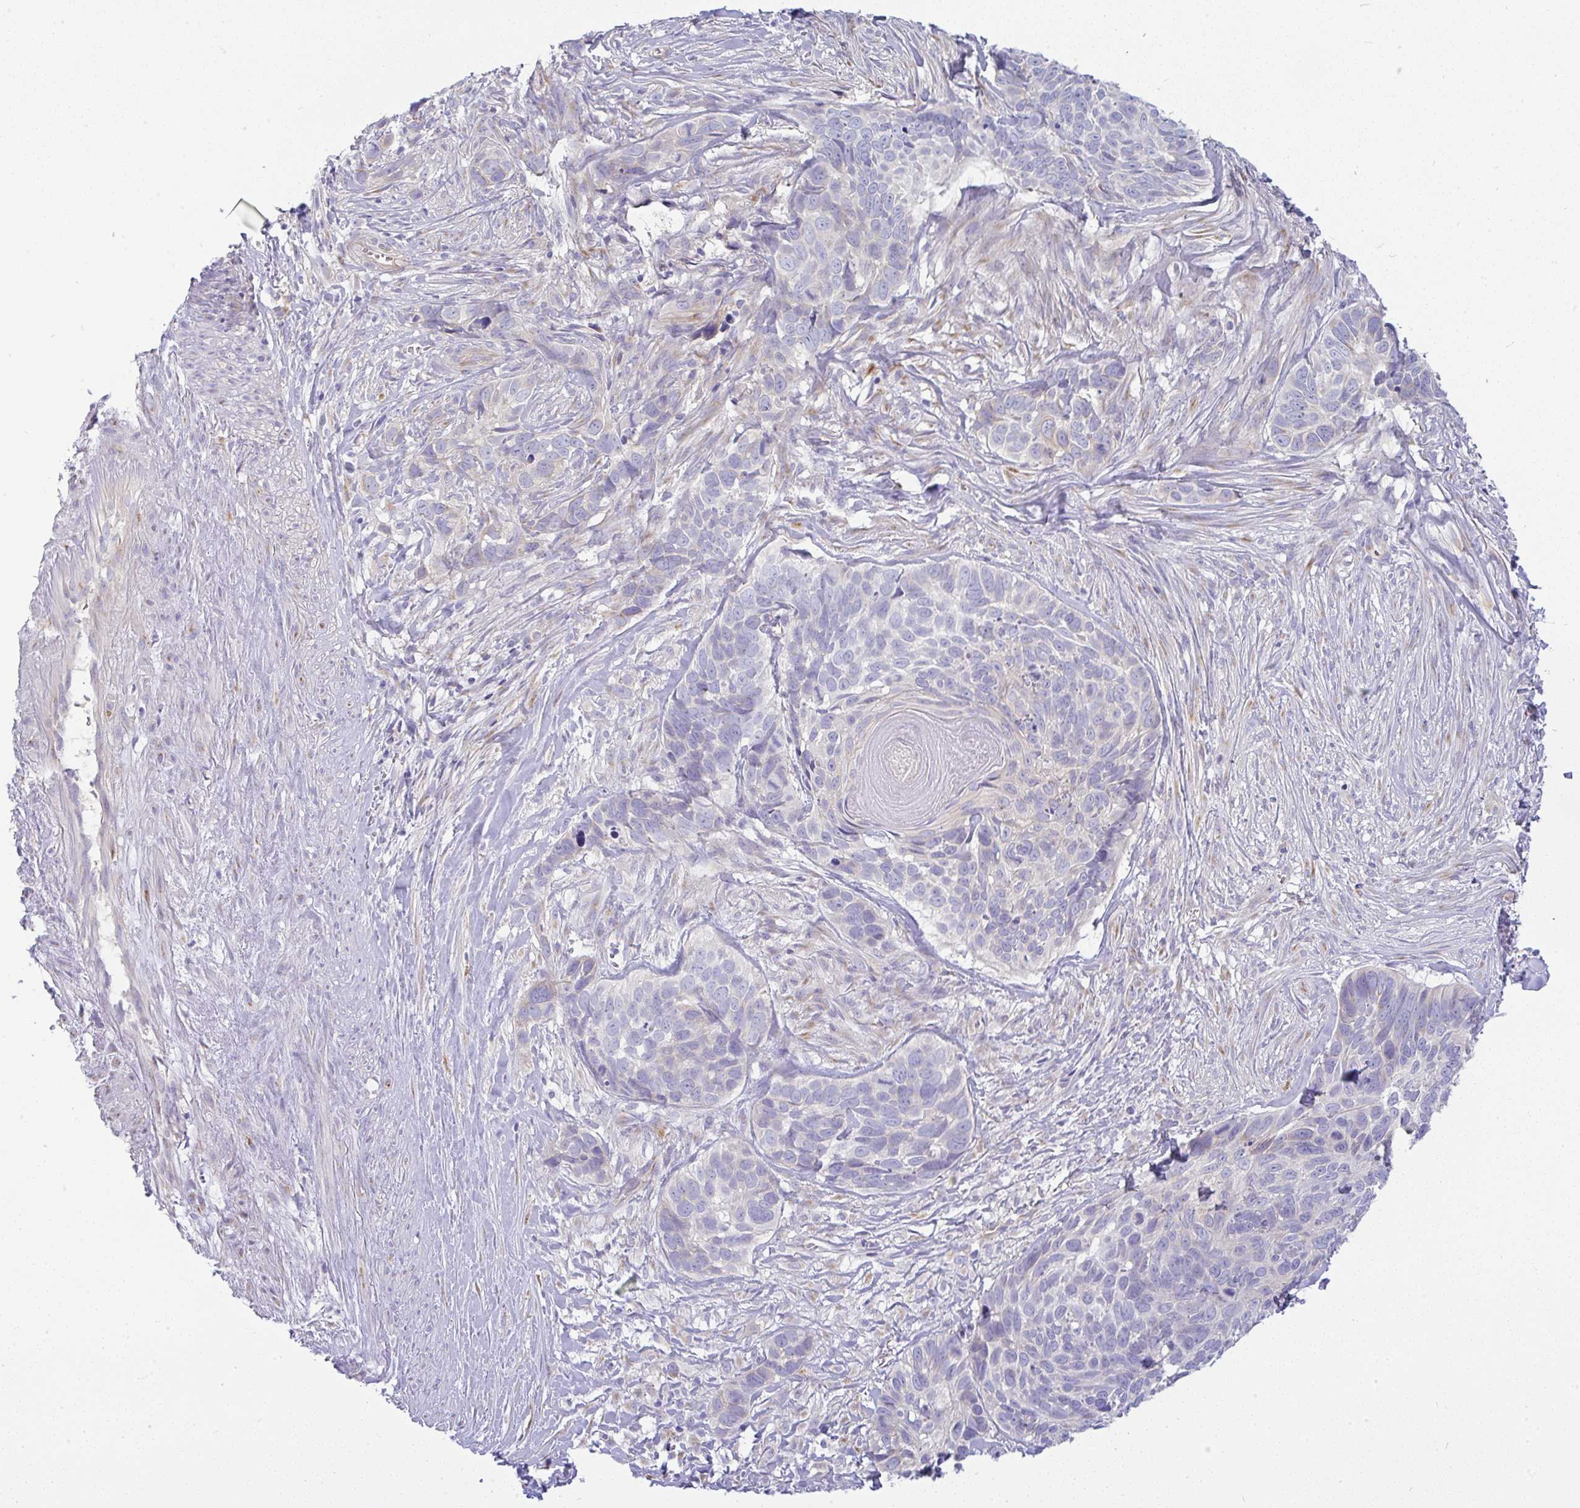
{"staining": {"intensity": "negative", "quantity": "none", "location": "none"}, "tissue": "skin cancer", "cell_type": "Tumor cells", "image_type": "cancer", "snomed": [{"axis": "morphology", "description": "Basal cell carcinoma"}, {"axis": "topography", "description": "Skin"}], "caption": "Tumor cells show no significant expression in skin cancer. The staining was performed using DAB to visualize the protein expression in brown, while the nuclei were stained in blue with hematoxylin (Magnification: 20x).", "gene": "FAM177A1", "patient": {"sex": "female", "age": 82}}